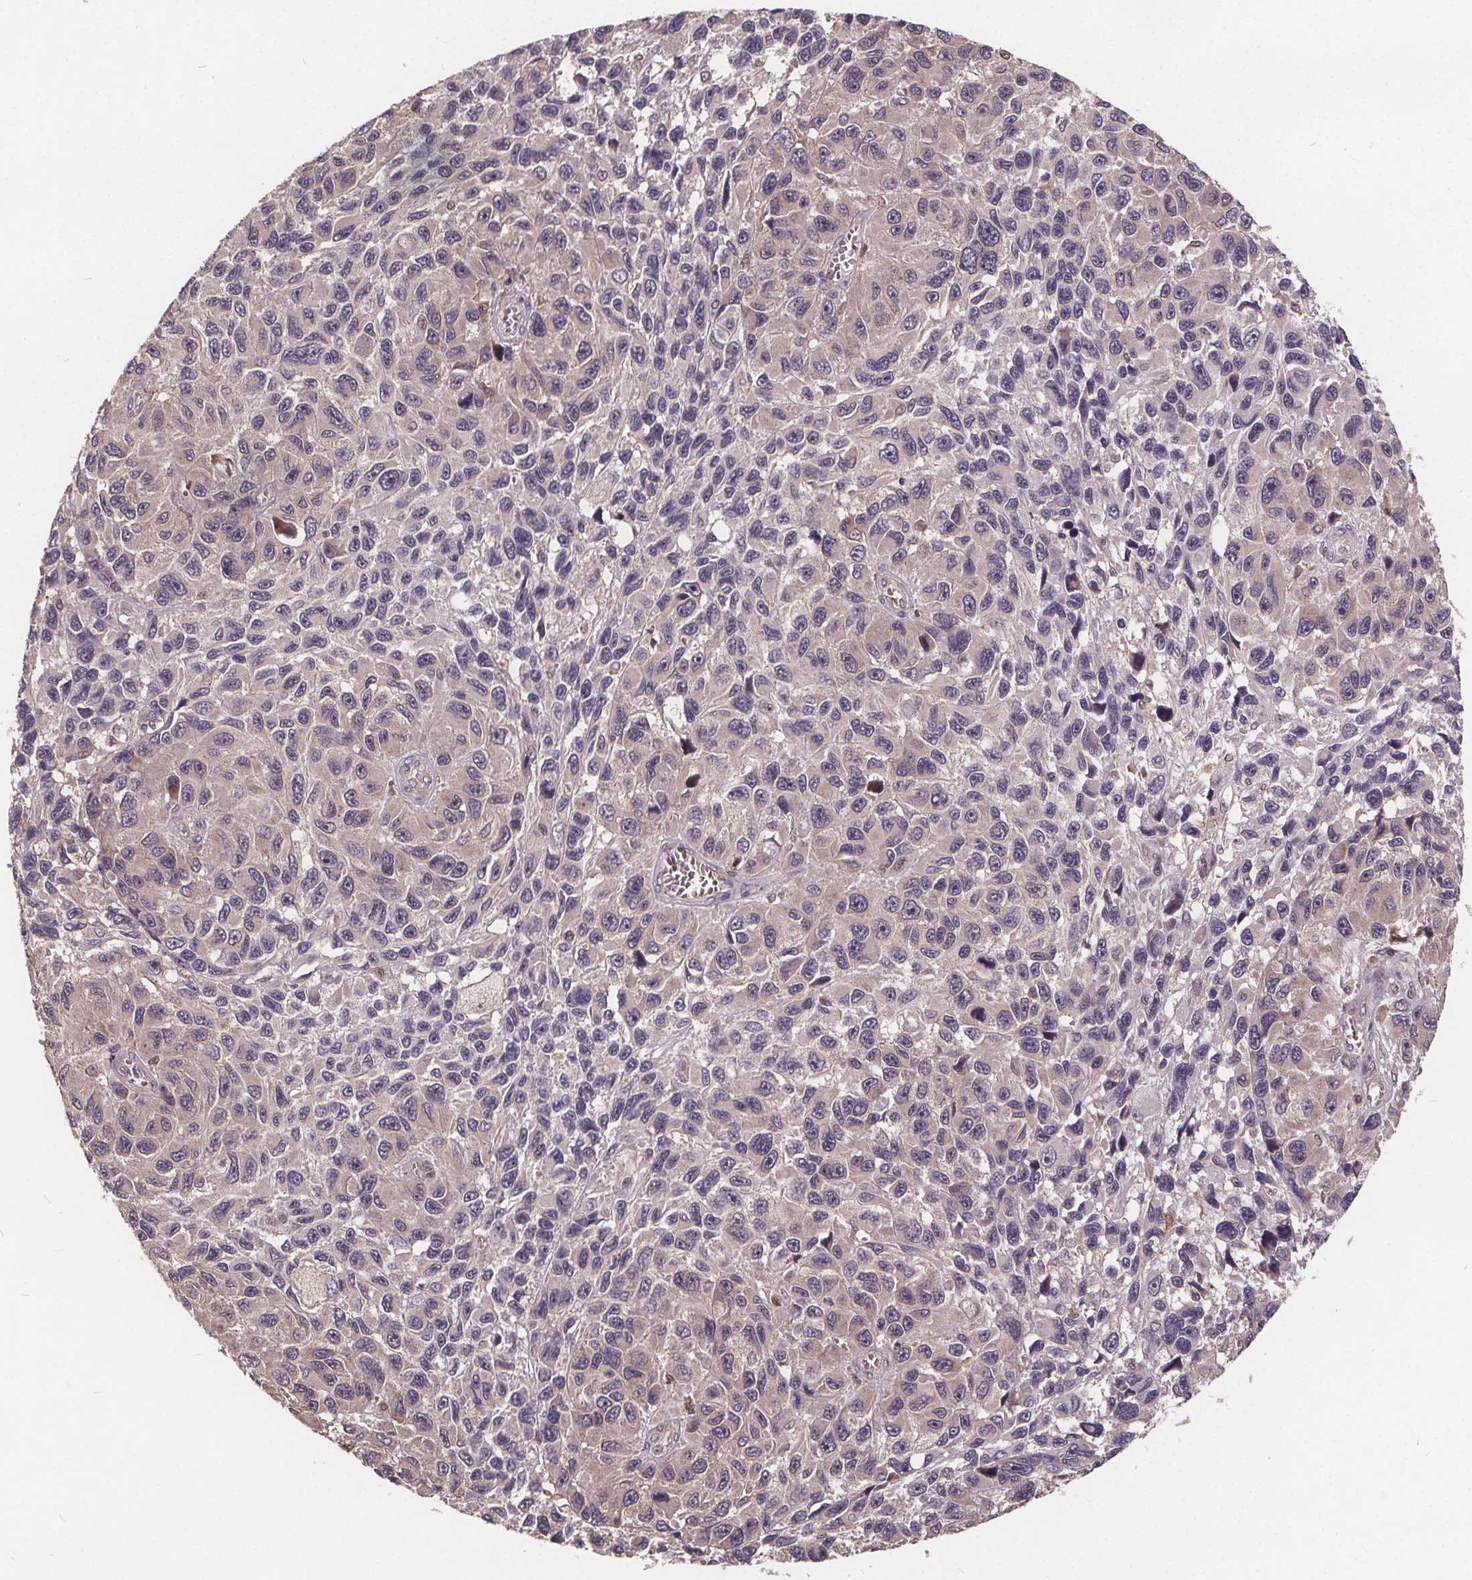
{"staining": {"intensity": "negative", "quantity": "none", "location": "none"}, "tissue": "melanoma", "cell_type": "Tumor cells", "image_type": "cancer", "snomed": [{"axis": "morphology", "description": "Malignant melanoma, NOS"}, {"axis": "topography", "description": "Skin"}], "caption": "Malignant melanoma was stained to show a protein in brown. There is no significant staining in tumor cells. The staining was performed using DAB to visualize the protein expression in brown, while the nuclei were stained in blue with hematoxylin (Magnification: 20x).", "gene": "USP9X", "patient": {"sex": "male", "age": 53}}